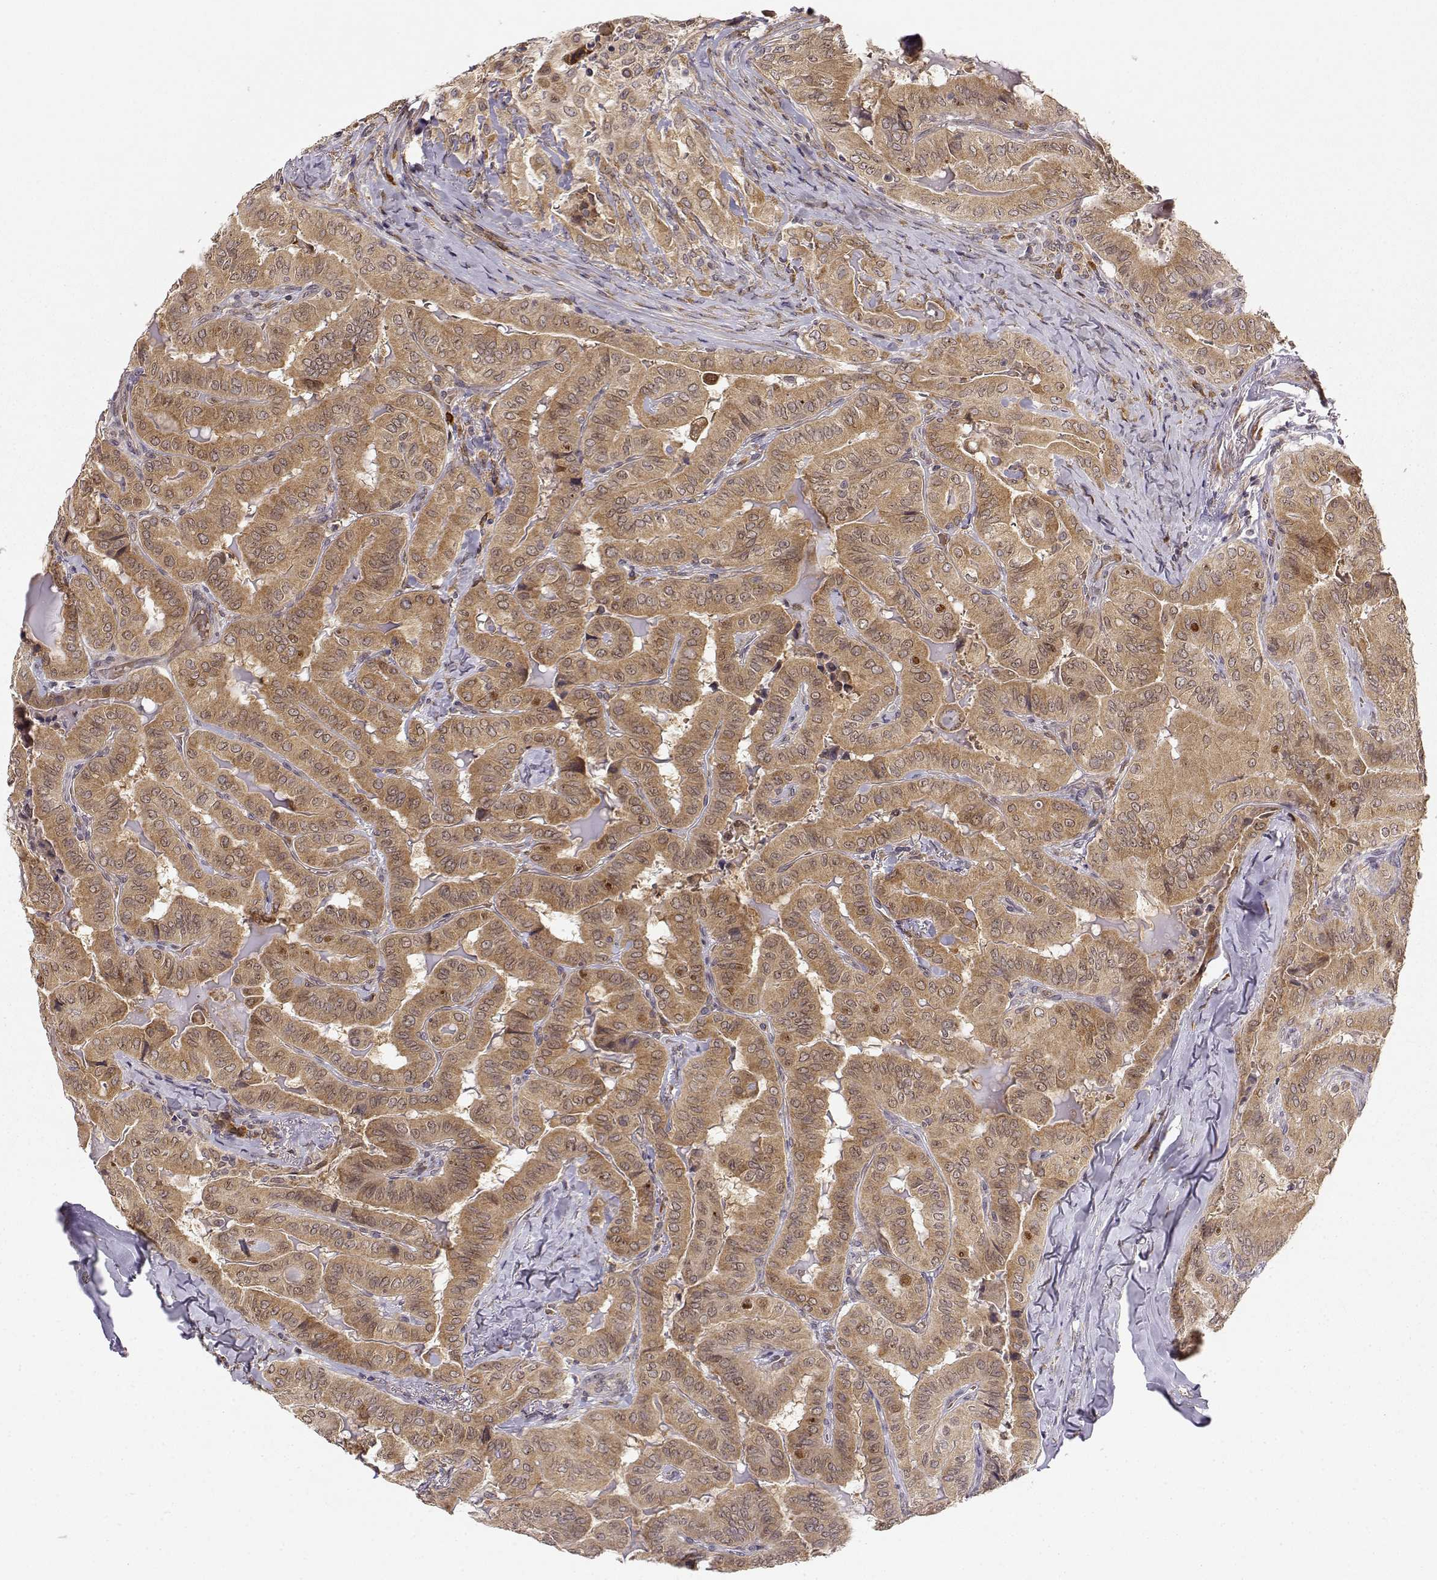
{"staining": {"intensity": "weak", "quantity": ">75%", "location": "cytoplasmic/membranous"}, "tissue": "thyroid cancer", "cell_type": "Tumor cells", "image_type": "cancer", "snomed": [{"axis": "morphology", "description": "Papillary adenocarcinoma, NOS"}, {"axis": "topography", "description": "Thyroid gland"}], "caption": "A low amount of weak cytoplasmic/membranous expression is seen in approximately >75% of tumor cells in thyroid cancer (papillary adenocarcinoma) tissue. The staining is performed using DAB (3,3'-diaminobenzidine) brown chromogen to label protein expression. The nuclei are counter-stained blue using hematoxylin.", "gene": "ERGIC2", "patient": {"sex": "female", "age": 68}}